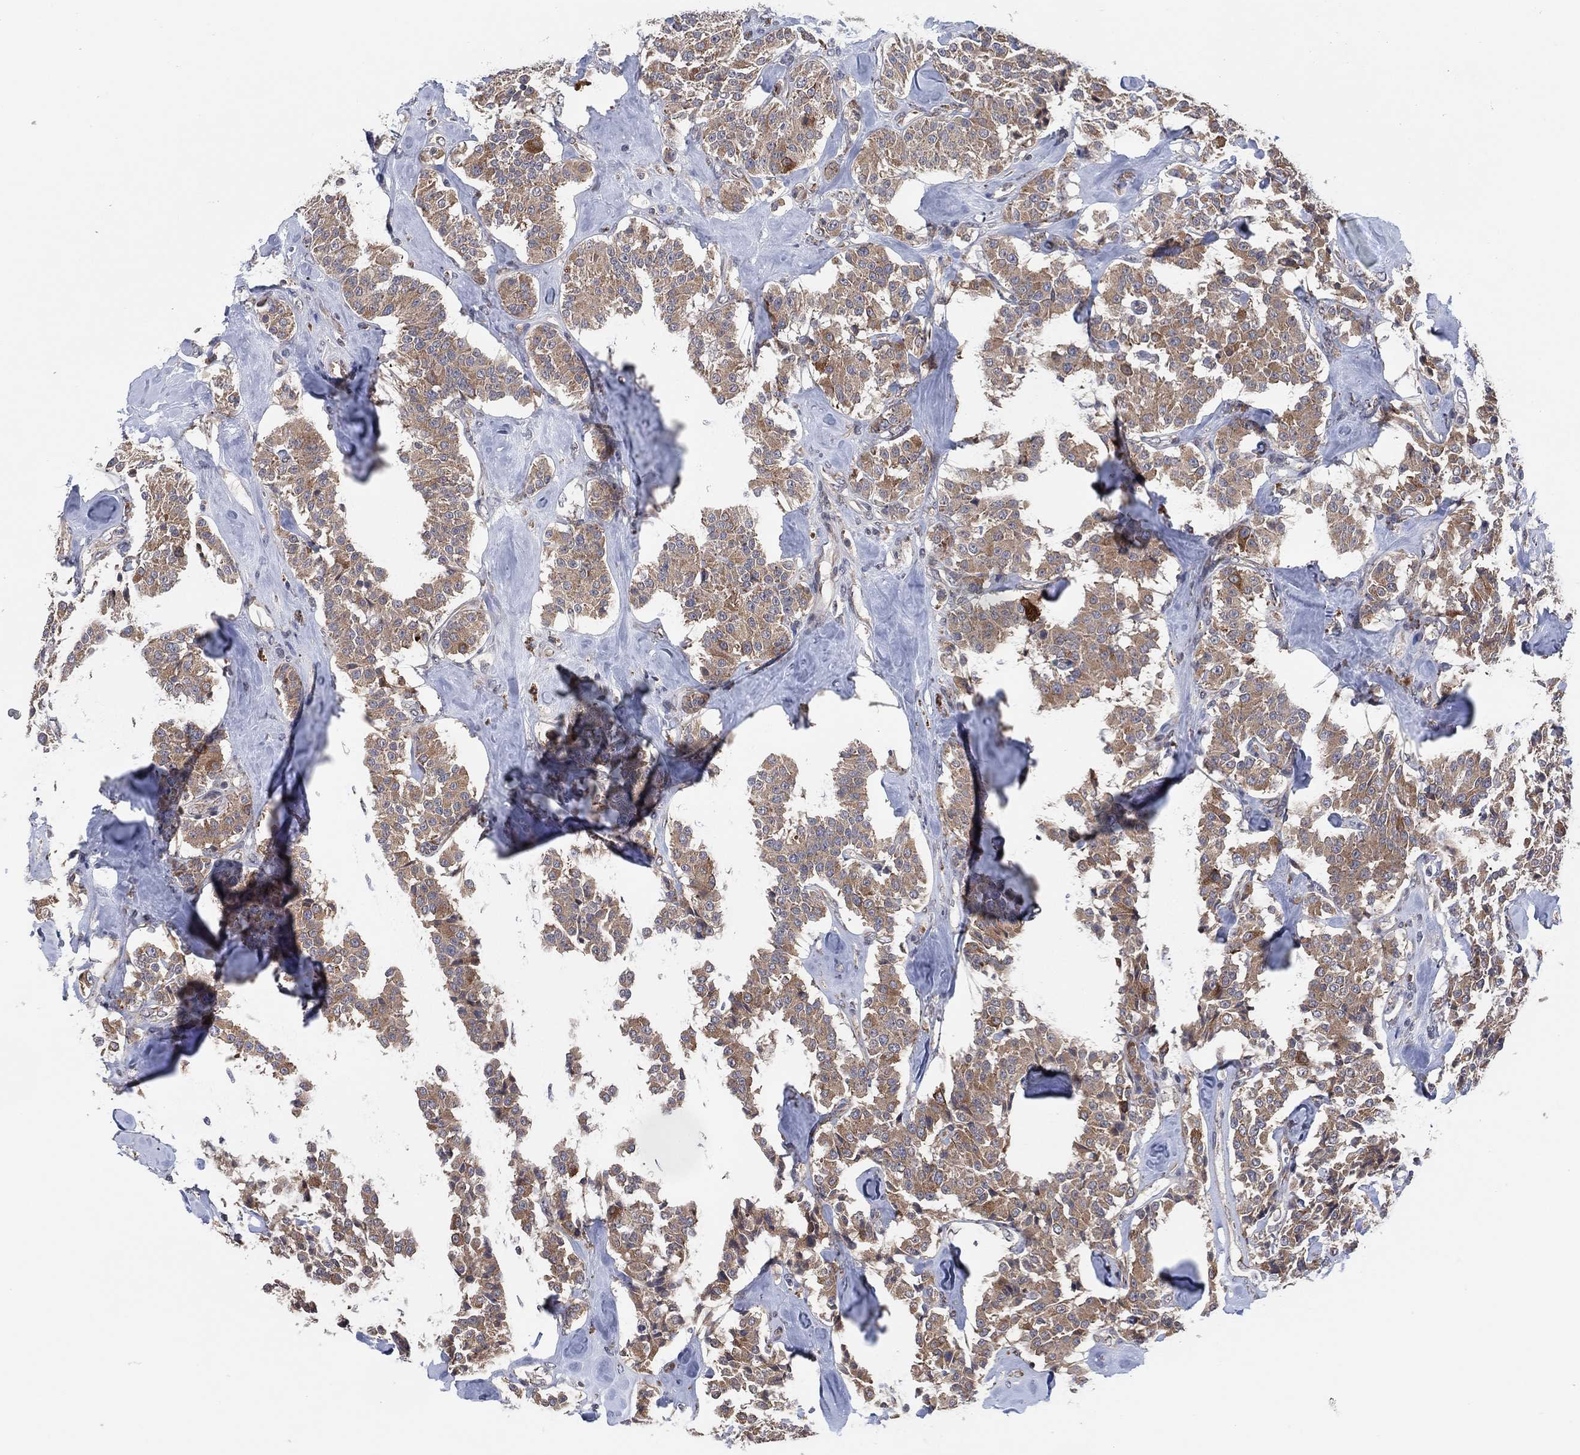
{"staining": {"intensity": "weak", "quantity": ">75%", "location": "cytoplasmic/membranous"}, "tissue": "carcinoid", "cell_type": "Tumor cells", "image_type": "cancer", "snomed": [{"axis": "morphology", "description": "Carcinoid, malignant, NOS"}, {"axis": "topography", "description": "Pancreas"}], "caption": "This is an image of immunohistochemistry staining of carcinoid, which shows weak expression in the cytoplasmic/membranous of tumor cells.", "gene": "FAM104A", "patient": {"sex": "male", "age": 41}}